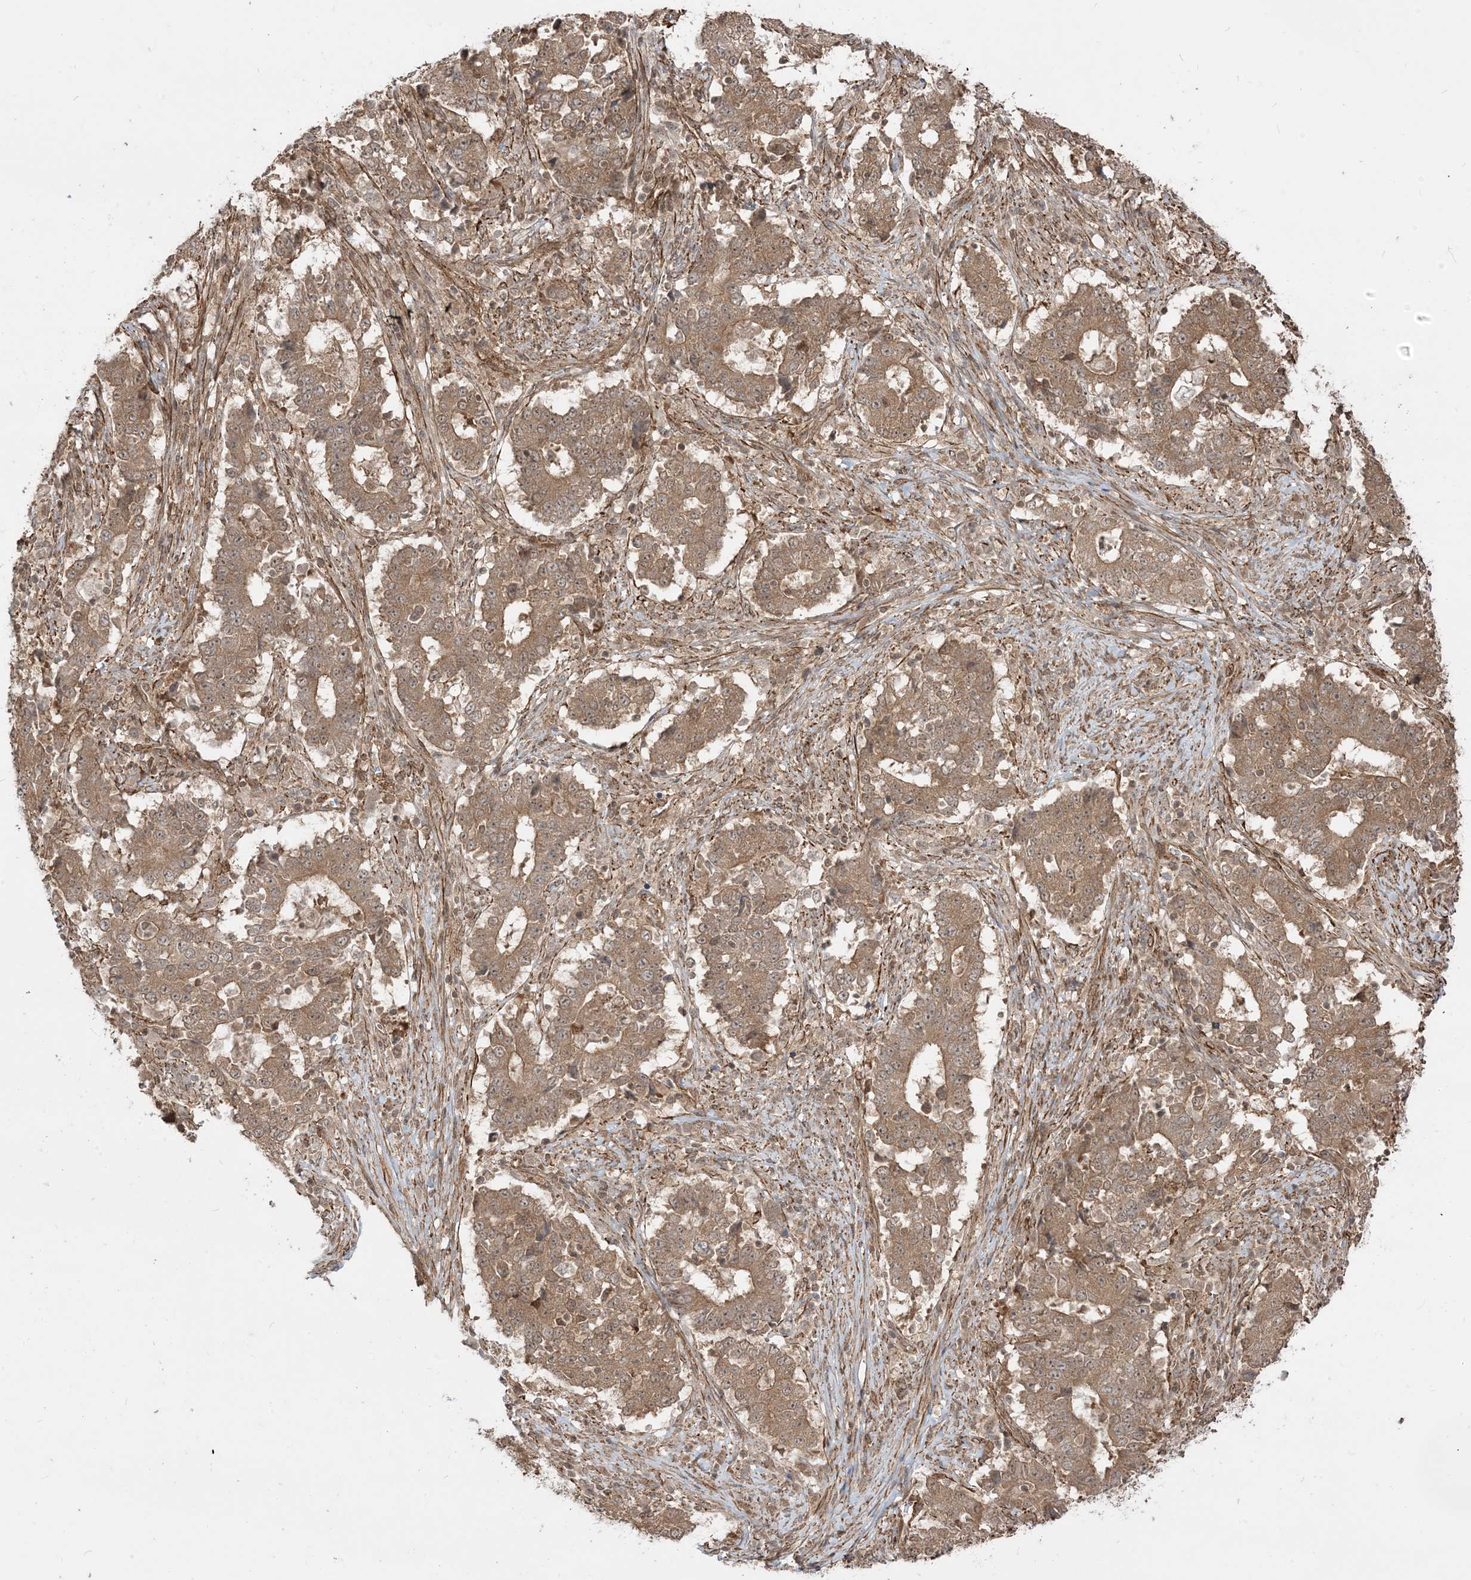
{"staining": {"intensity": "moderate", "quantity": ">75%", "location": "cytoplasmic/membranous"}, "tissue": "stomach cancer", "cell_type": "Tumor cells", "image_type": "cancer", "snomed": [{"axis": "morphology", "description": "Adenocarcinoma, NOS"}, {"axis": "topography", "description": "Stomach"}], "caption": "Brown immunohistochemical staining in stomach adenocarcinoma exhibits moderate cytoplasmic/membranous staining in approximately >75% of tumor cells. (DAB IHC with brightfield microscopy, high magnification).", "gene": "TBCC", "patient": {"sex": "male", "age": 59}}